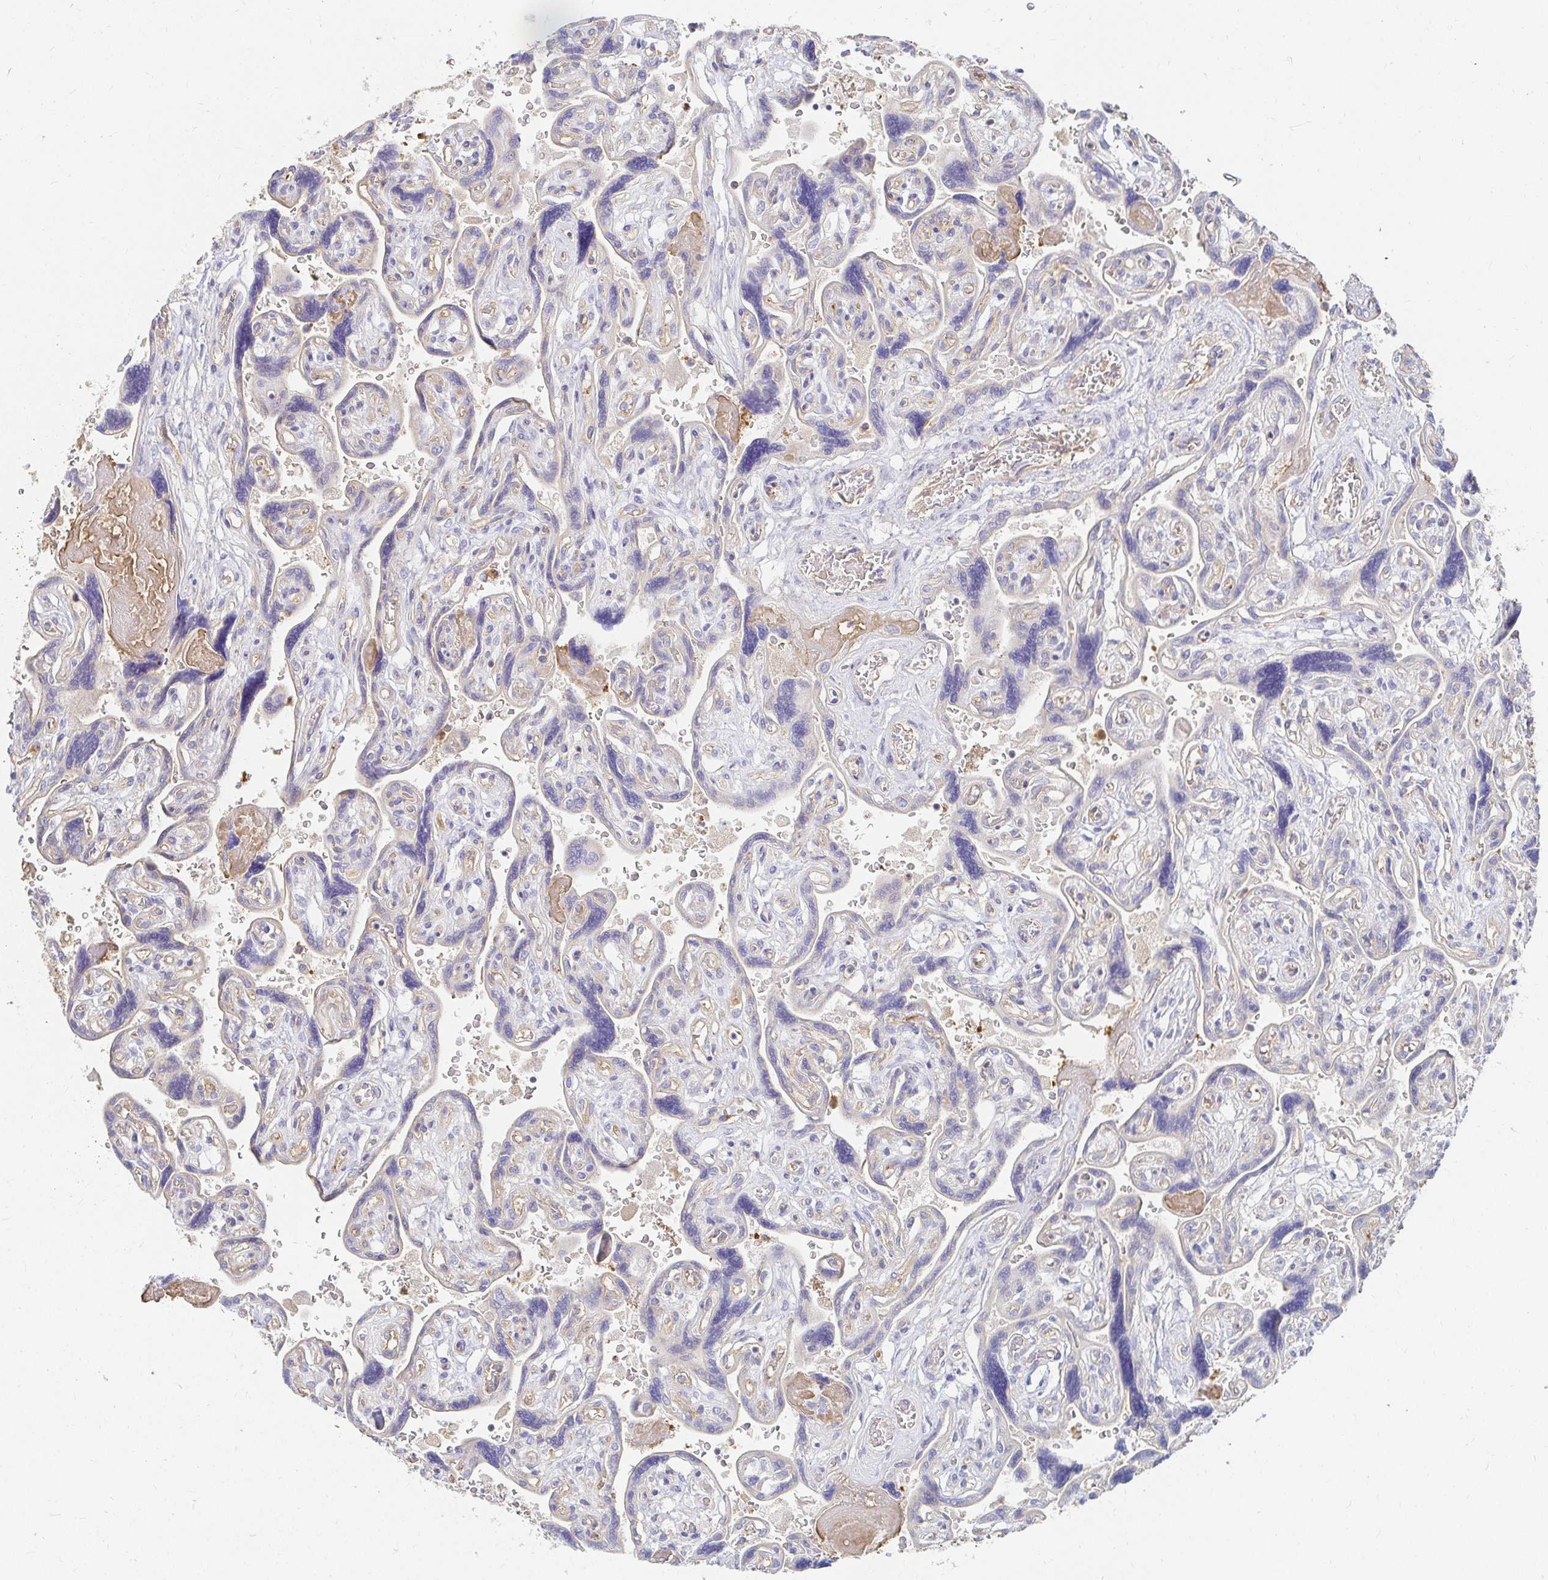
{"staining": {"intensity": "weak", "quantity": "25%-75%", "location": "cytoplasmic/membranous"}, "tissue": "placenta", "cell_type": "Decidual cells", "image_type": "normal", "snomed": [{"axis": "morphology", "description": "Normal tissue, NOS"}, {"axis": "topography", "description": "Placenta"}], "caption": "About 25%-75% of decidual cells in unremarkable human placenta display weak cytoplasmic/membranous protein positivity as visualized by brown immunohistochemical staining.", "gene": "TSPAN19", "patient": {"sex": "female", "age": 32}}